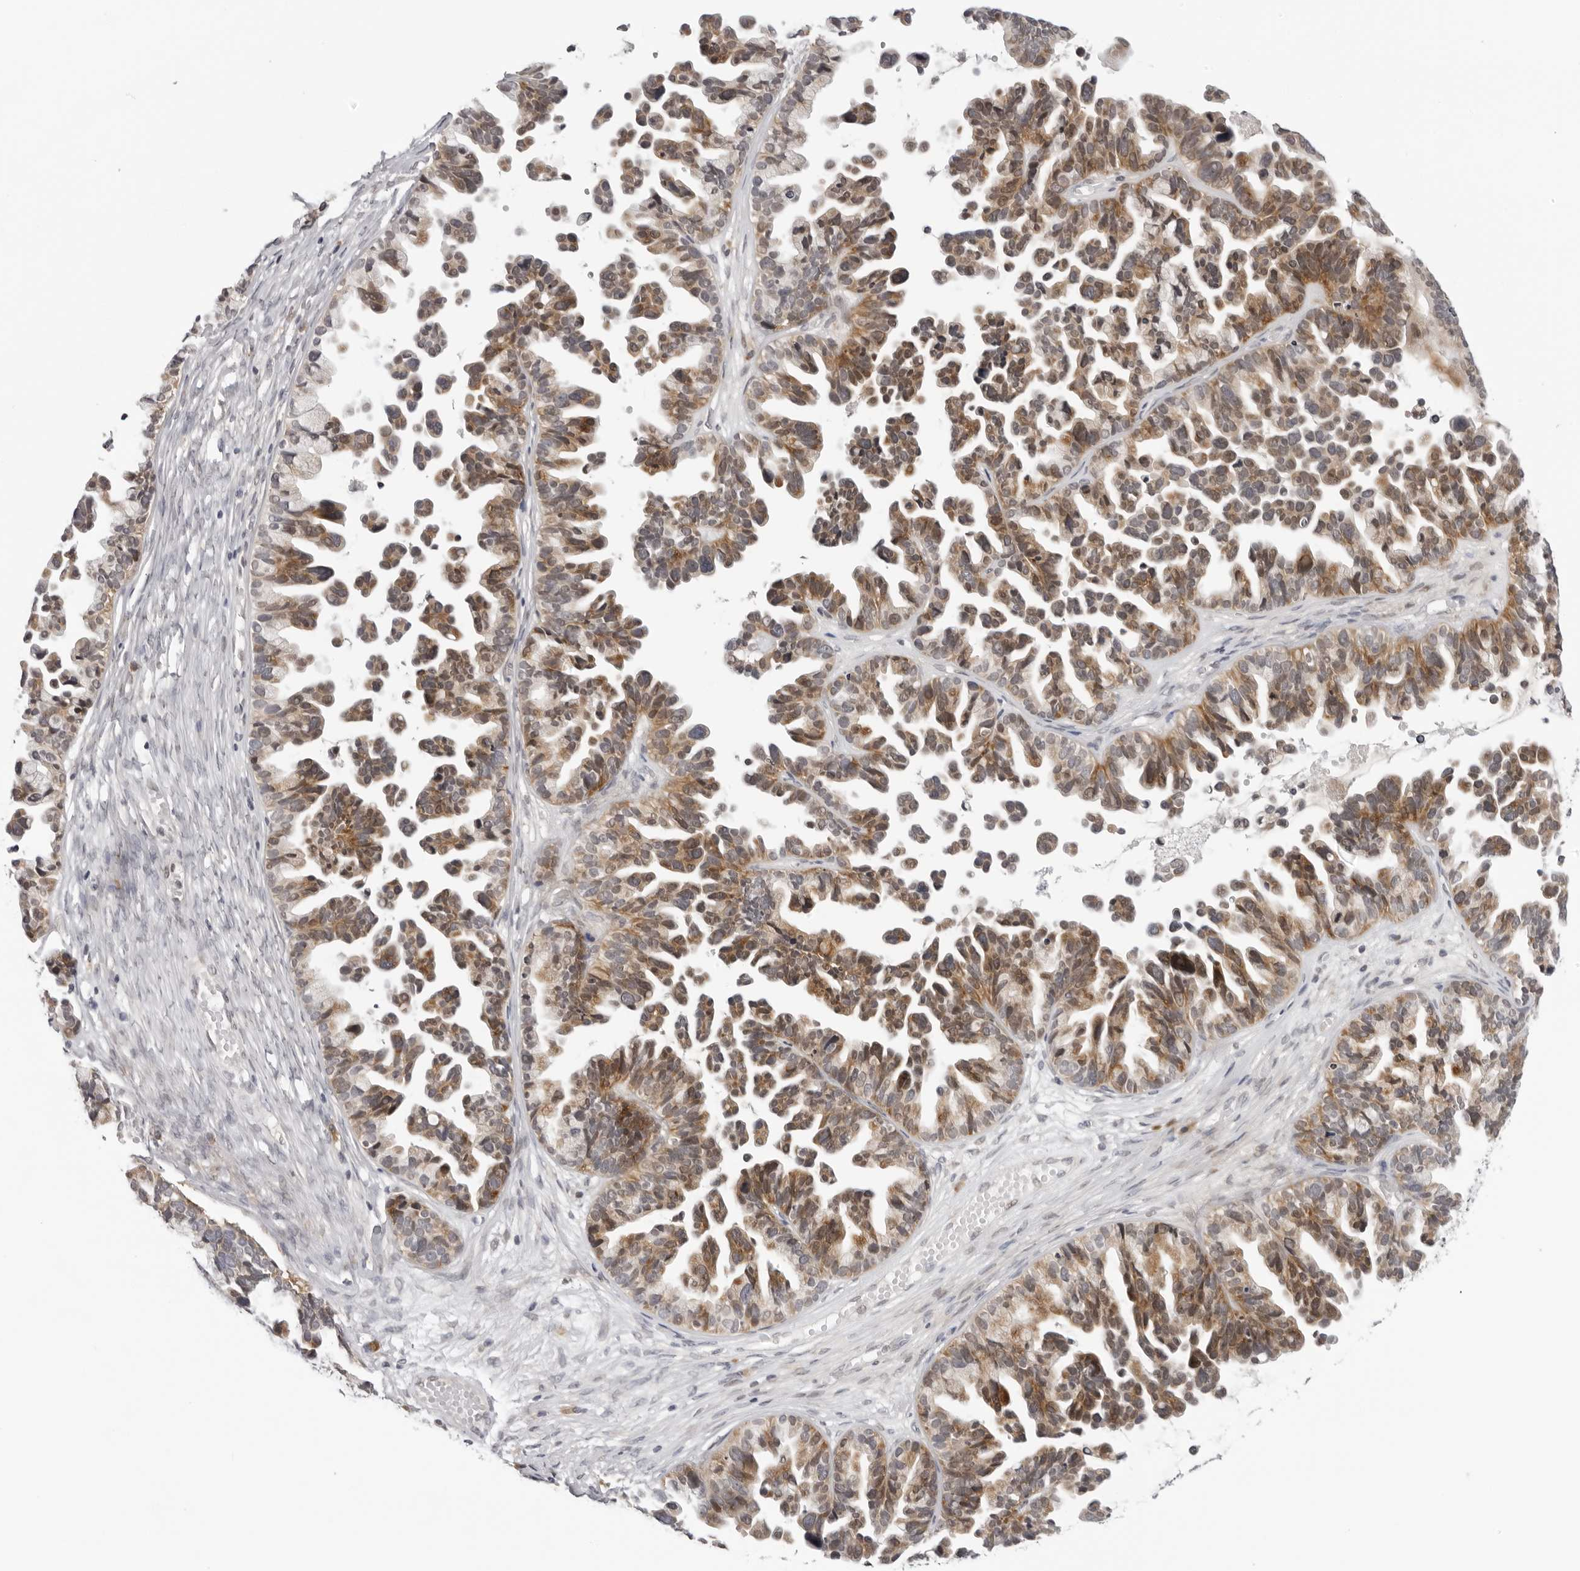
{"staining": {"intensity": "moderate", "quantity": "25%-75%", "location": "cytoplasmic/membranous"}, "tissue": "ovarian cancer", "cell_type": "Tumor cells", "image_type": "cancer", "snomed": [{"axis": "morphology", "description": "Cystadenocarcinoma, serous, NOS"}, {"axis": "topography", "description": "Ovary"}], "caption": "IHC of ovarian cancer (serous cystadenocarcinoma) demonstrates medium levels of moderate cytoplasmic/membranous staining in approximately 25%-75% of tumor cells.", "gene": "PRUNE1", "patient": {"sex": "female", "age": 56}}